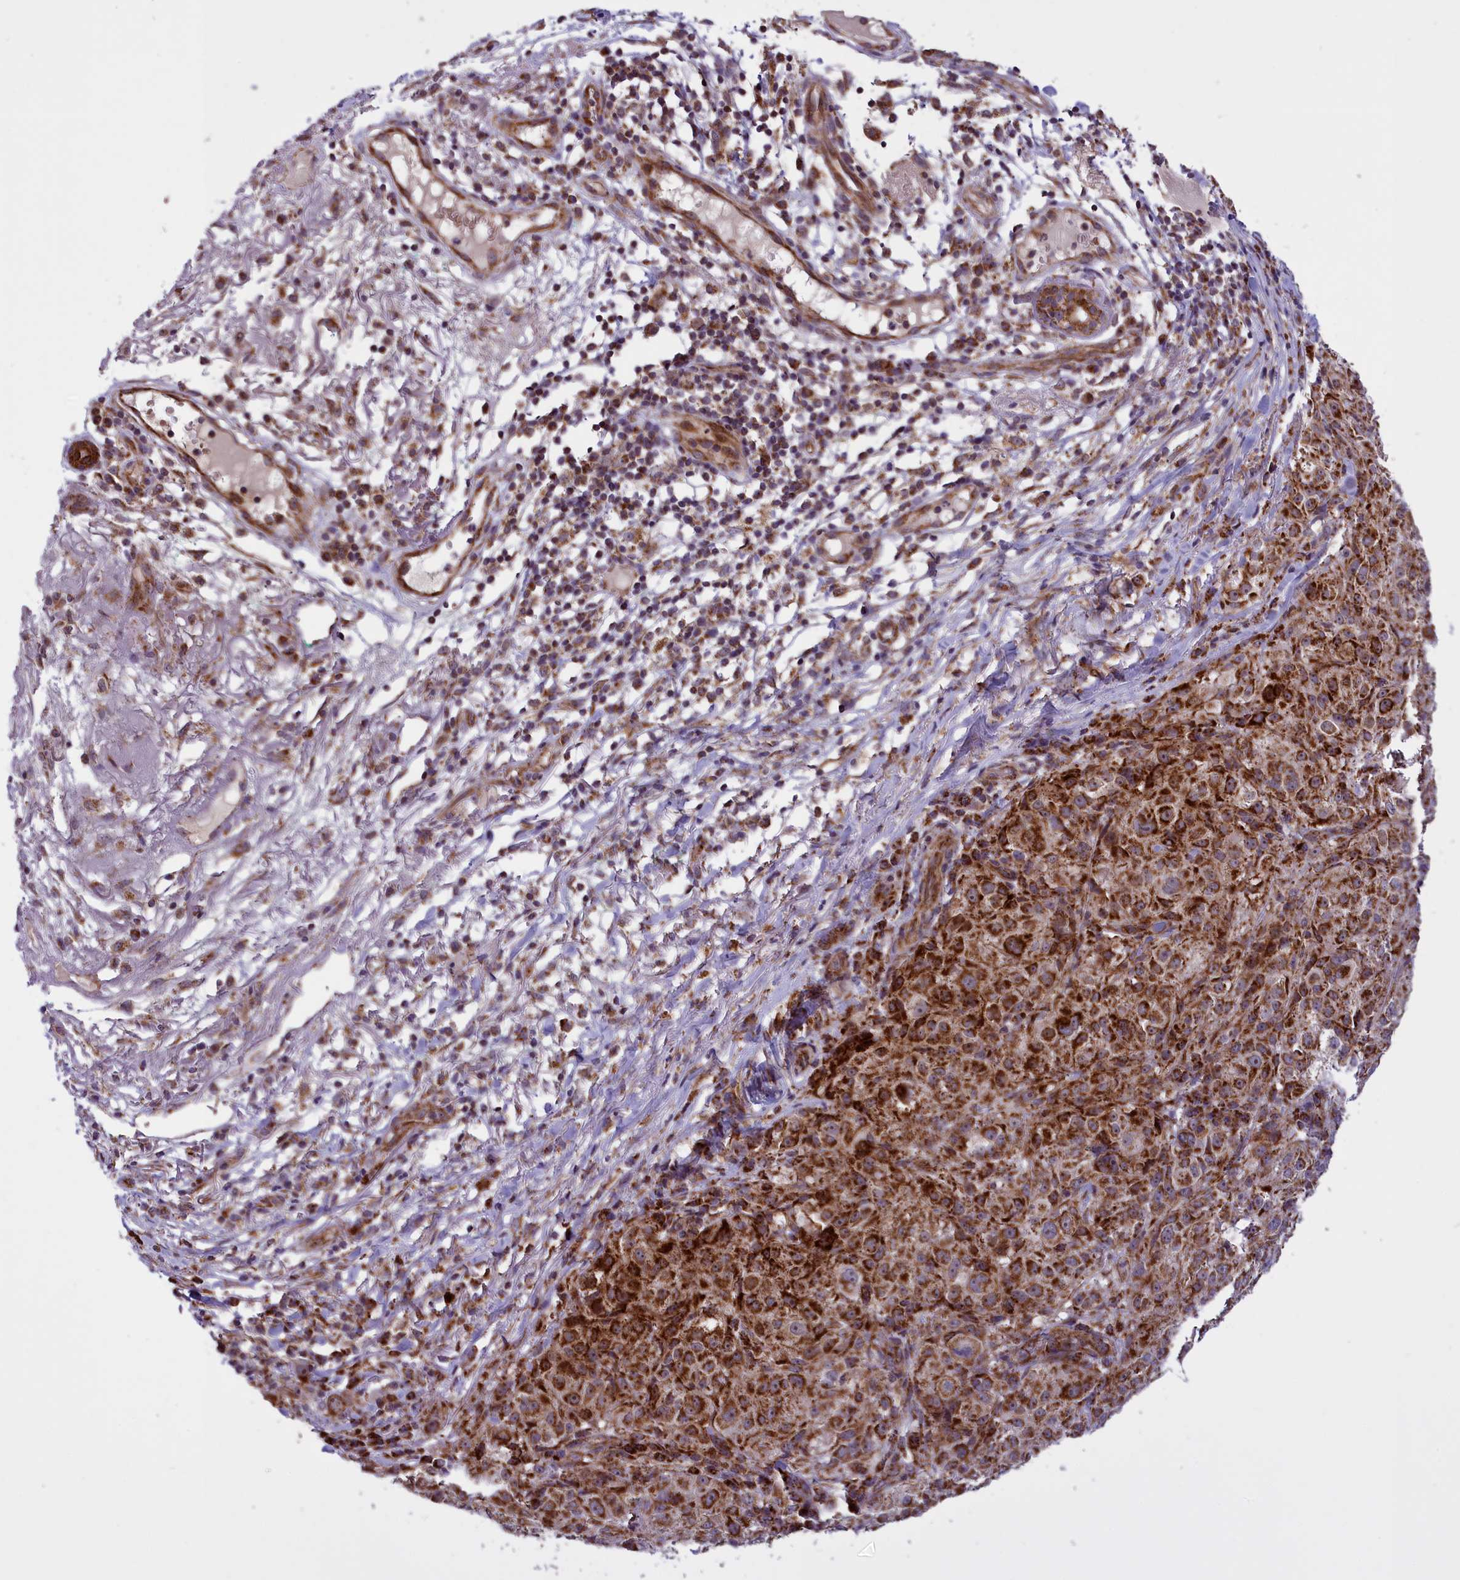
{"staining": {"intensity": "moderate", "quantity": ">75%", "location": "cytoplasmic/membranous"}, "tissue": "melanoma", "cell_type": "Tumor cells", "image_type": "cancer", "snomed": [{"axis": "morphology", "description": "Necrosis, NOS"}, {"axis": "morphology", "description": "Malignant melanoma, NOS"}, {"axis": "topography", "description": "Skin"}], "caption": "Approximately >75% of tumor cells in melanoma show moderate cytoplasmic/membranous protein staining as visualized by brown immunohistochemical staining.", "gene": "NDUFS5", "patient": {"sex": "female", "age": 87}}